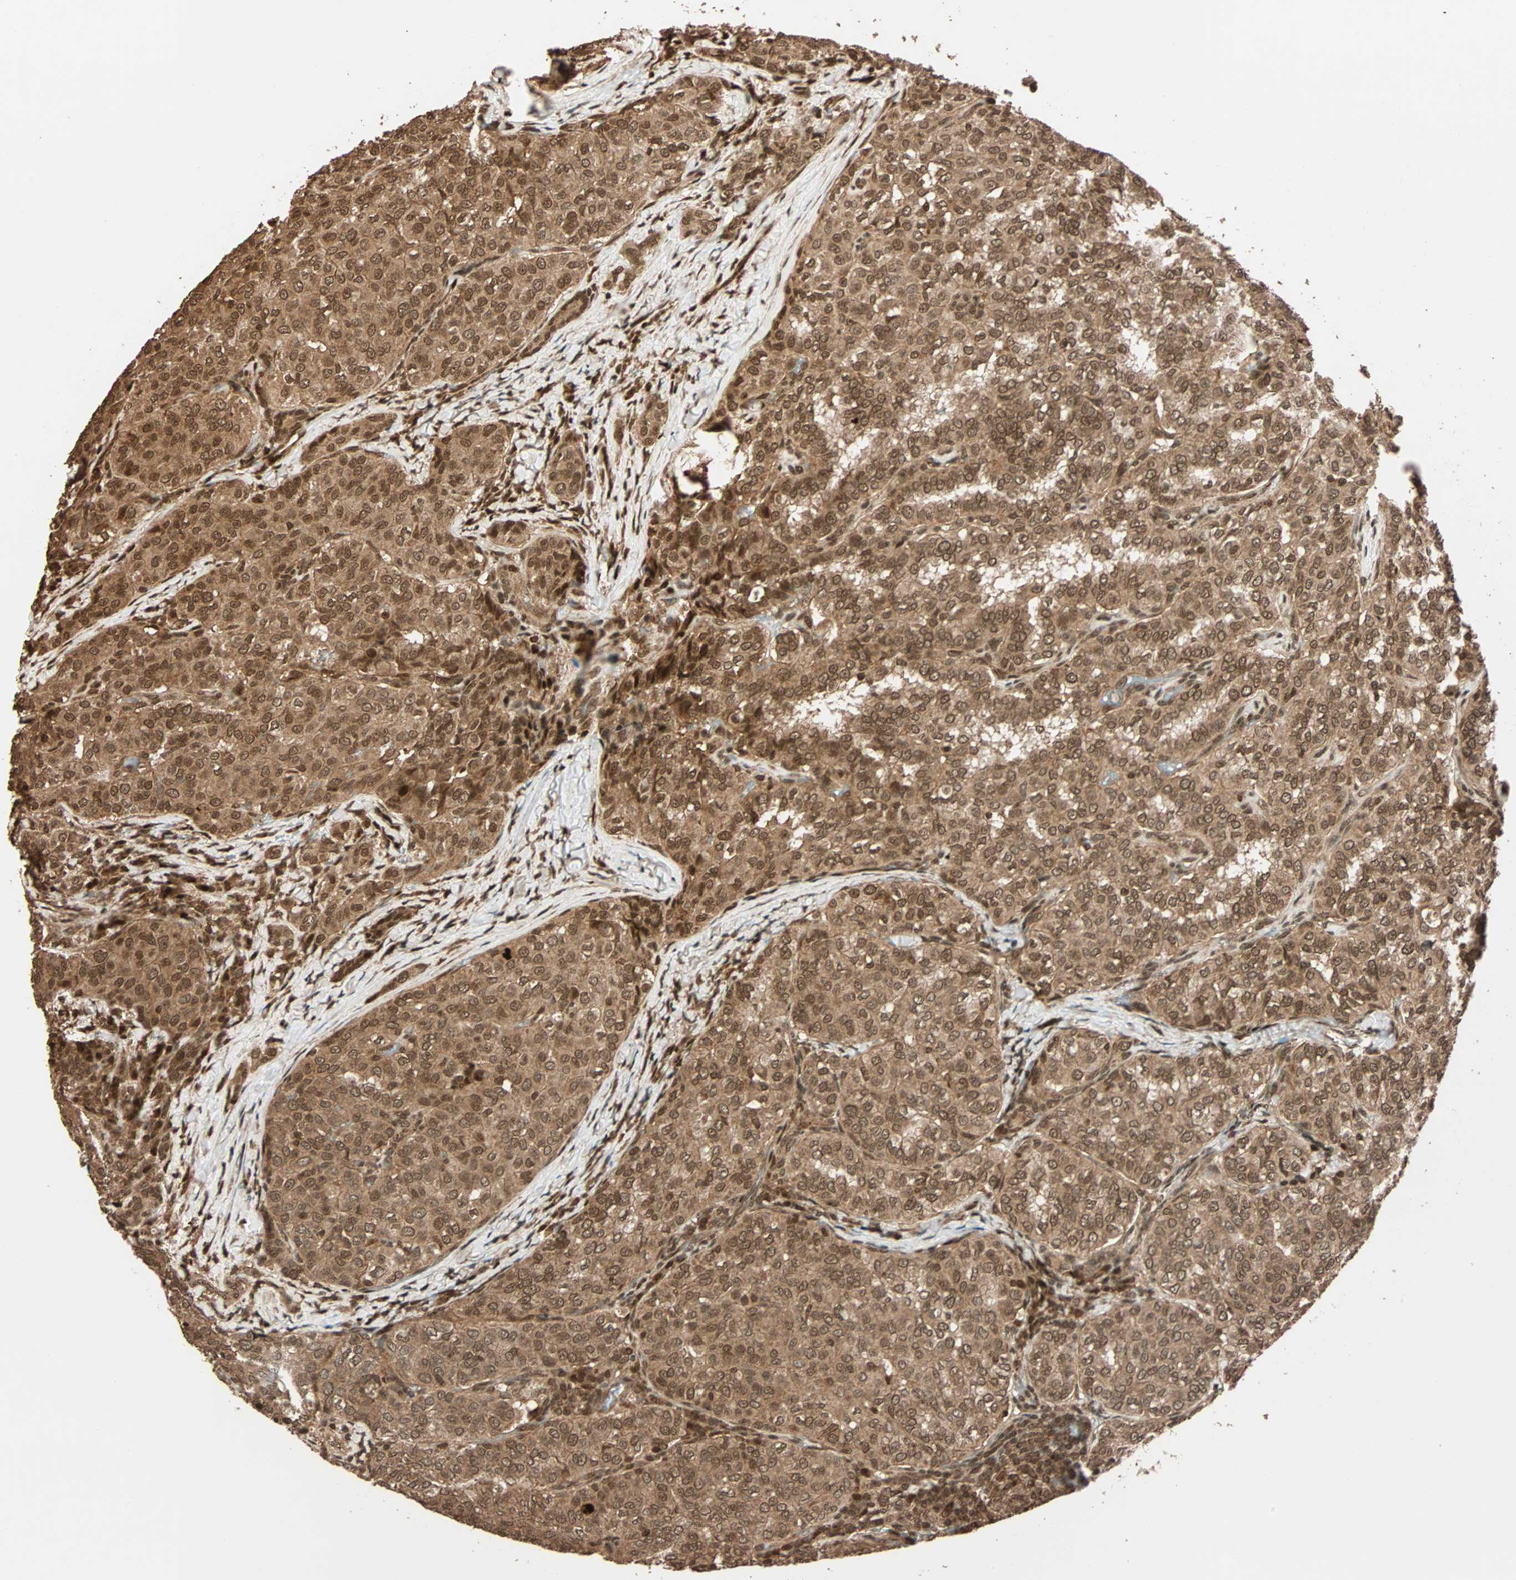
{"staining": {"intensity": "moderate", "quantity": ">75%", "location": "cytoplasmic/membranous,nuclear"}, "tissue": "thyroid cancer", "cell_type": "Tumor cells", "image_type": "cancer", "snomed": [{"axis": "morphology", "description": "Normal tissue, NOS"}, {"axis": "morphology", "description": "Papillary adenocarcinoma, NOS"}, {"axis": "topography", "description": "Thyroid gland"}], "caption": "Papillary adenocarcinoma (thyroid) tissue exhibits moderate cytoplasmic/membranous and nuclear expression in approximately >75% of tumor cells (DAB IHC with brightfield microscopy, high magnification).", "gene": "ALKBH5", "patient": {"sex": "female", "age": 30}}